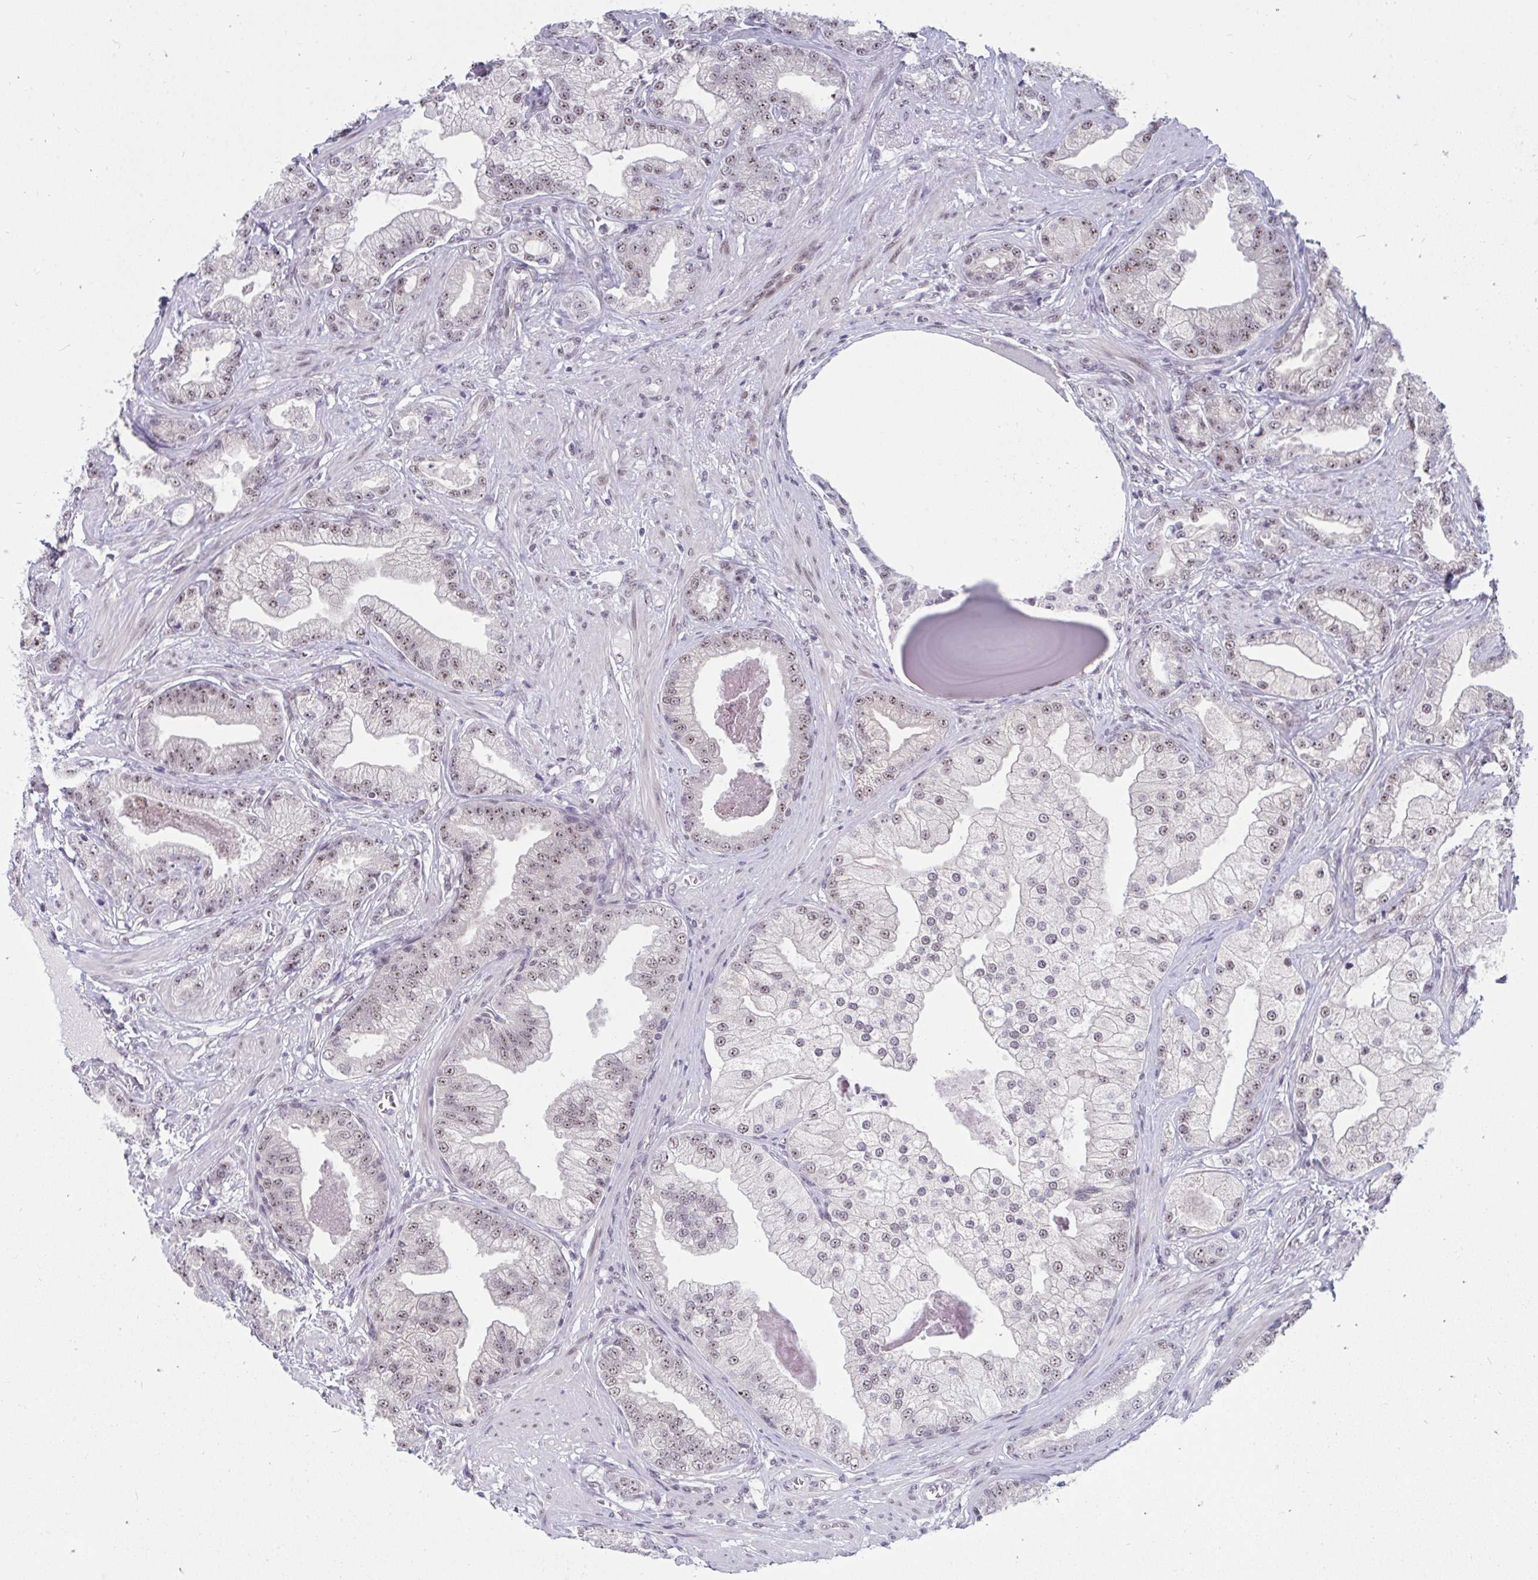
{"staining": {"intensity": "moderate", "quantity": "25%-75%", "location": "nuclear"}, "tissue": "prostate cancer", "cell_type": "Tumor cells", "image_type": "cancer", "snomed": [{"axis": "morphology", "description": "Adenocarcinoma, Low grade"}, {"axis": "topography", "description": "Prostate"}], "caption": "Immunohistochemical staining of human prostate cancer reveals moderate nuclear protein expression in about 25%-75% of tumor cells.", "gene": "PRR14", "patient": {"sex": "male", "age": 61}}